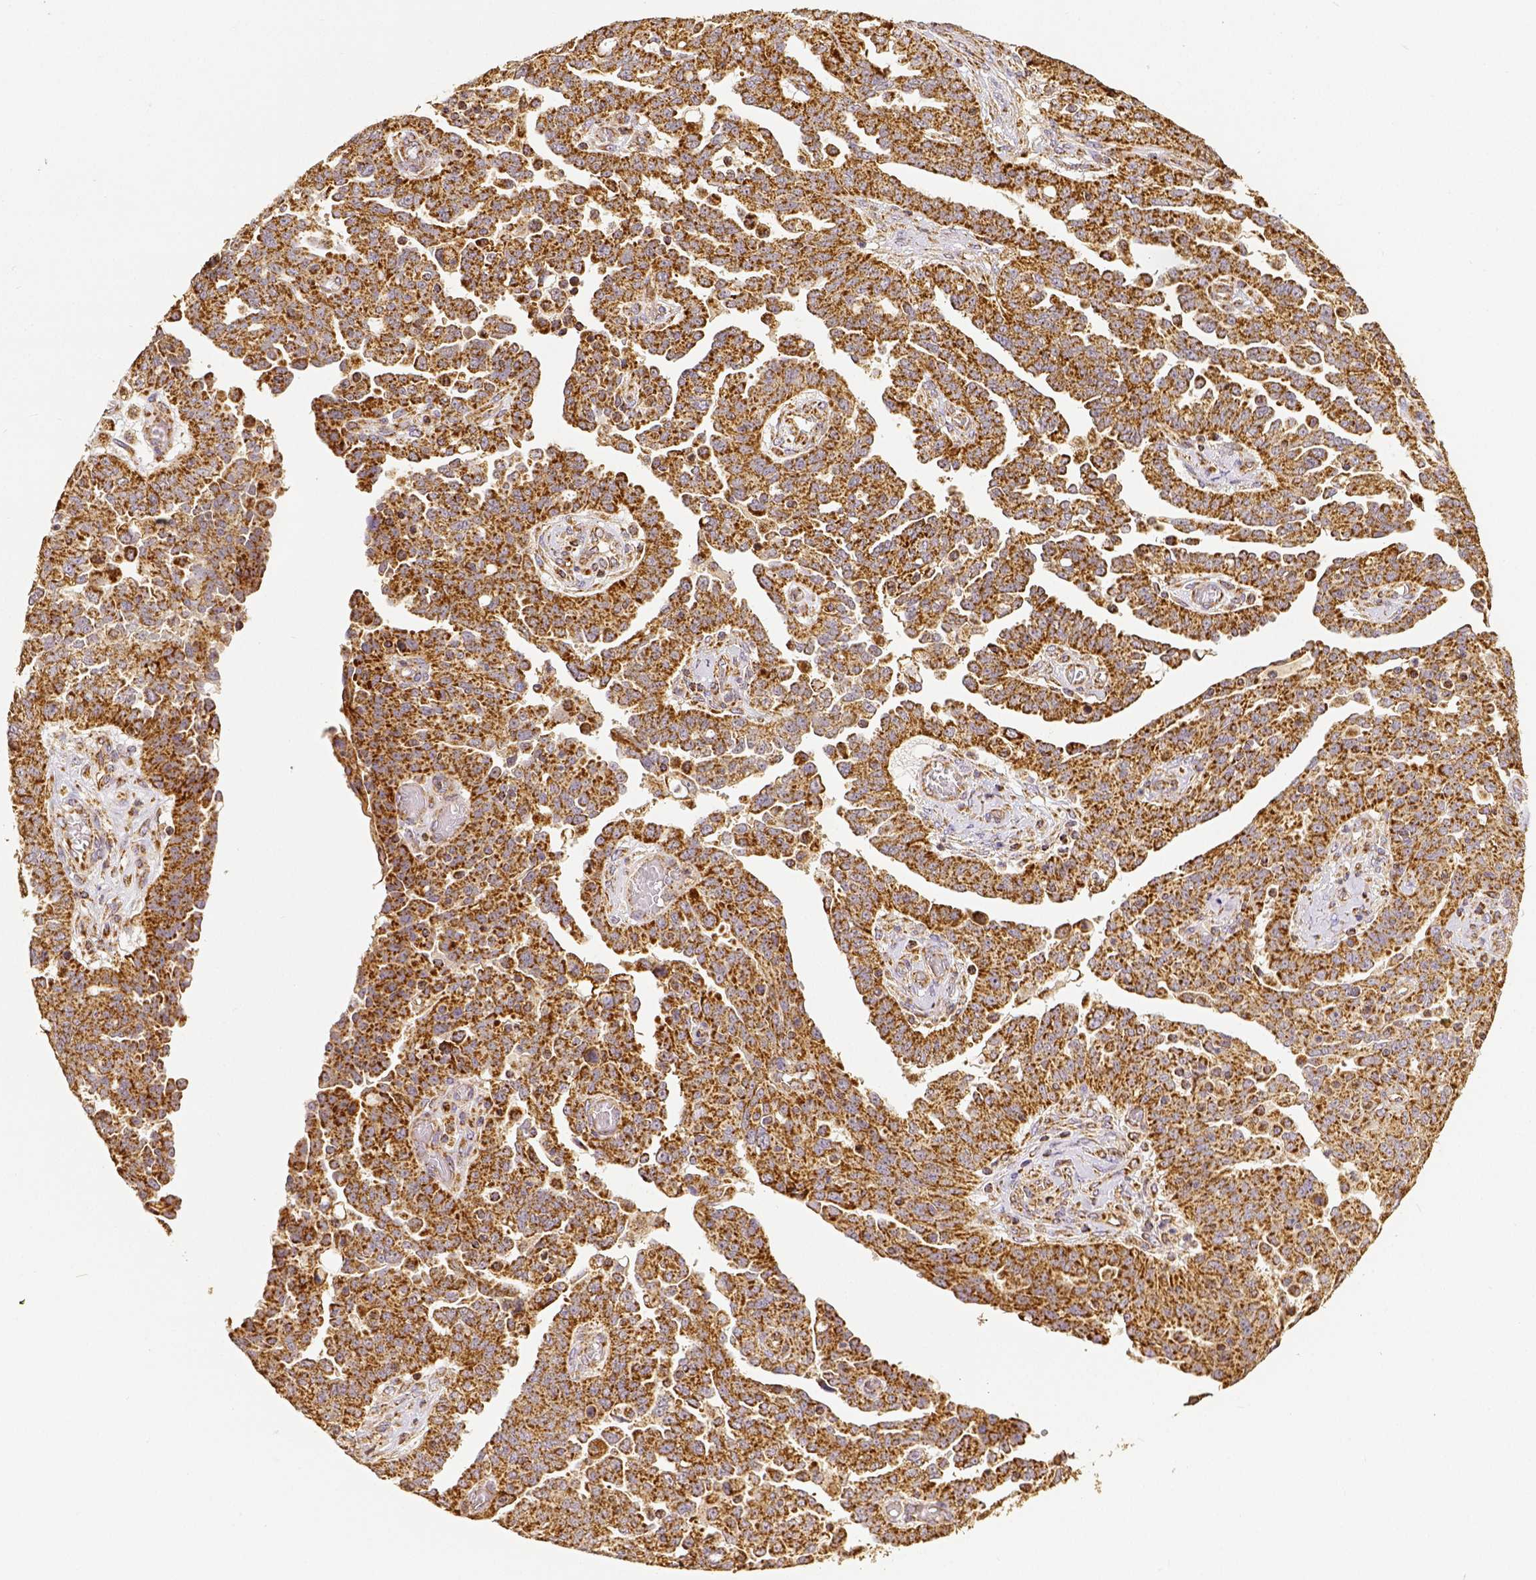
{"staining": {"intensity": "moderate", "quantity": ">75%", "location": "cytoplasmic/membranous"}, "tissue": "ovarian cancer", "cell_type": "Tumor cells", "image_type": "cancer", "snomed": [{"axis": "morphology", "description": "Cystadenocarcinoma, serous, NOS"}, {"axis": "topography", "description": "Ovary"}], "caption": "Protein staining of ovarian cancer (serous cystadenocarcinoma) tissue shows moderate cytoplasmic/membranous staining in approximately >75% of tumor cells.", "gene": "SDHB", "patient": {"sex": "female", "age": 67}}